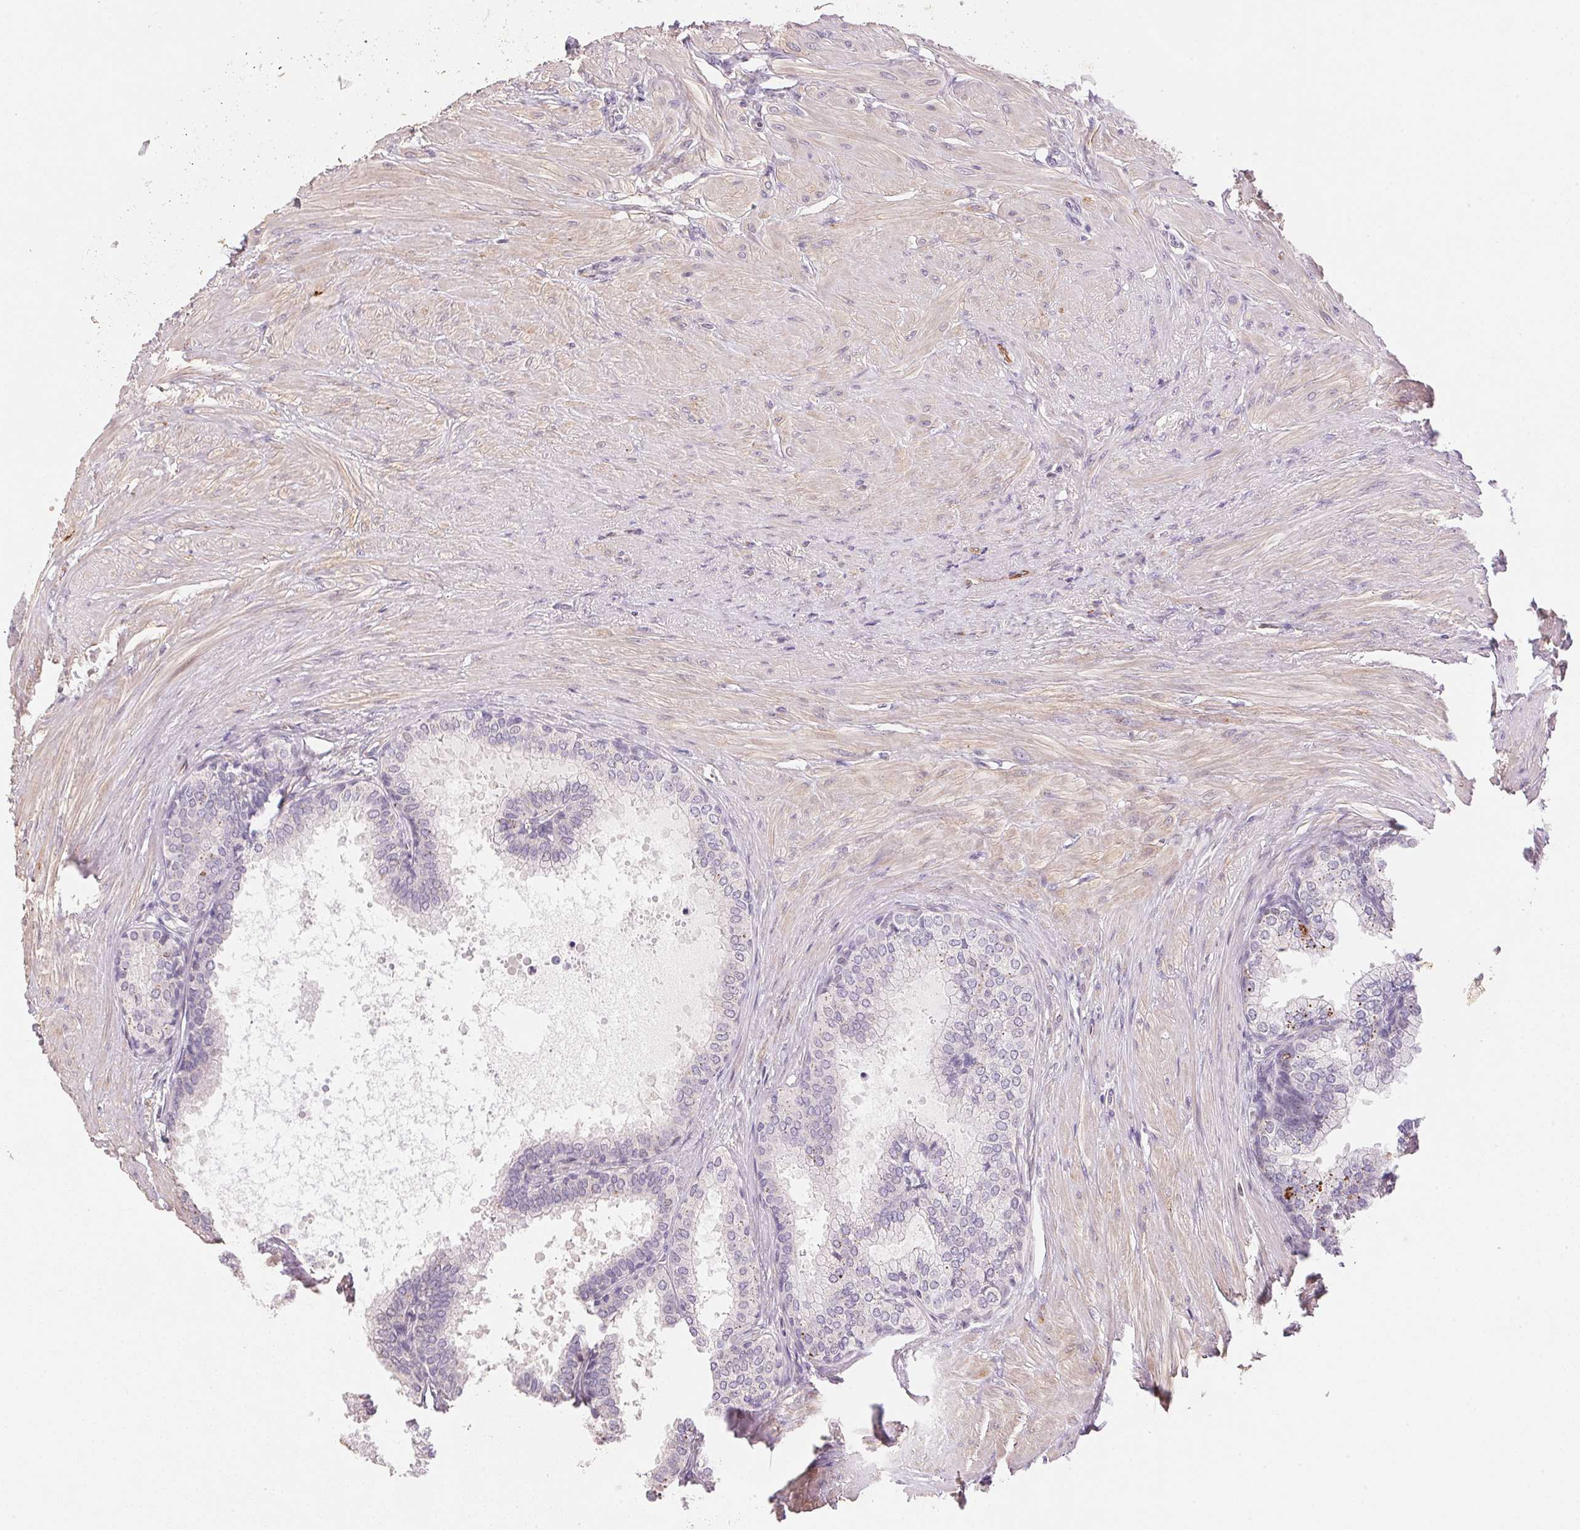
{"staining": {"intensity": "negative", "quantity": "none", "location": "none"}, "tissue": "prostate", "cell_type": "Glandular cells", "image_type": "normal", "snomed": [{"axis": "morphology", "description": "Normal tissue, NOS"}, {"axis": "topography", "description": "Prostate"}, {"axis": "topography", "description": "Peripheral nerve tissue"}], "caption": "The image shows no significant staining in glandular cells of prostate. (DAB immunohistochemistry with hematoxylin counter stain).", "gene": "GYG2", "patient": {"sex": "male", "age": 55}}